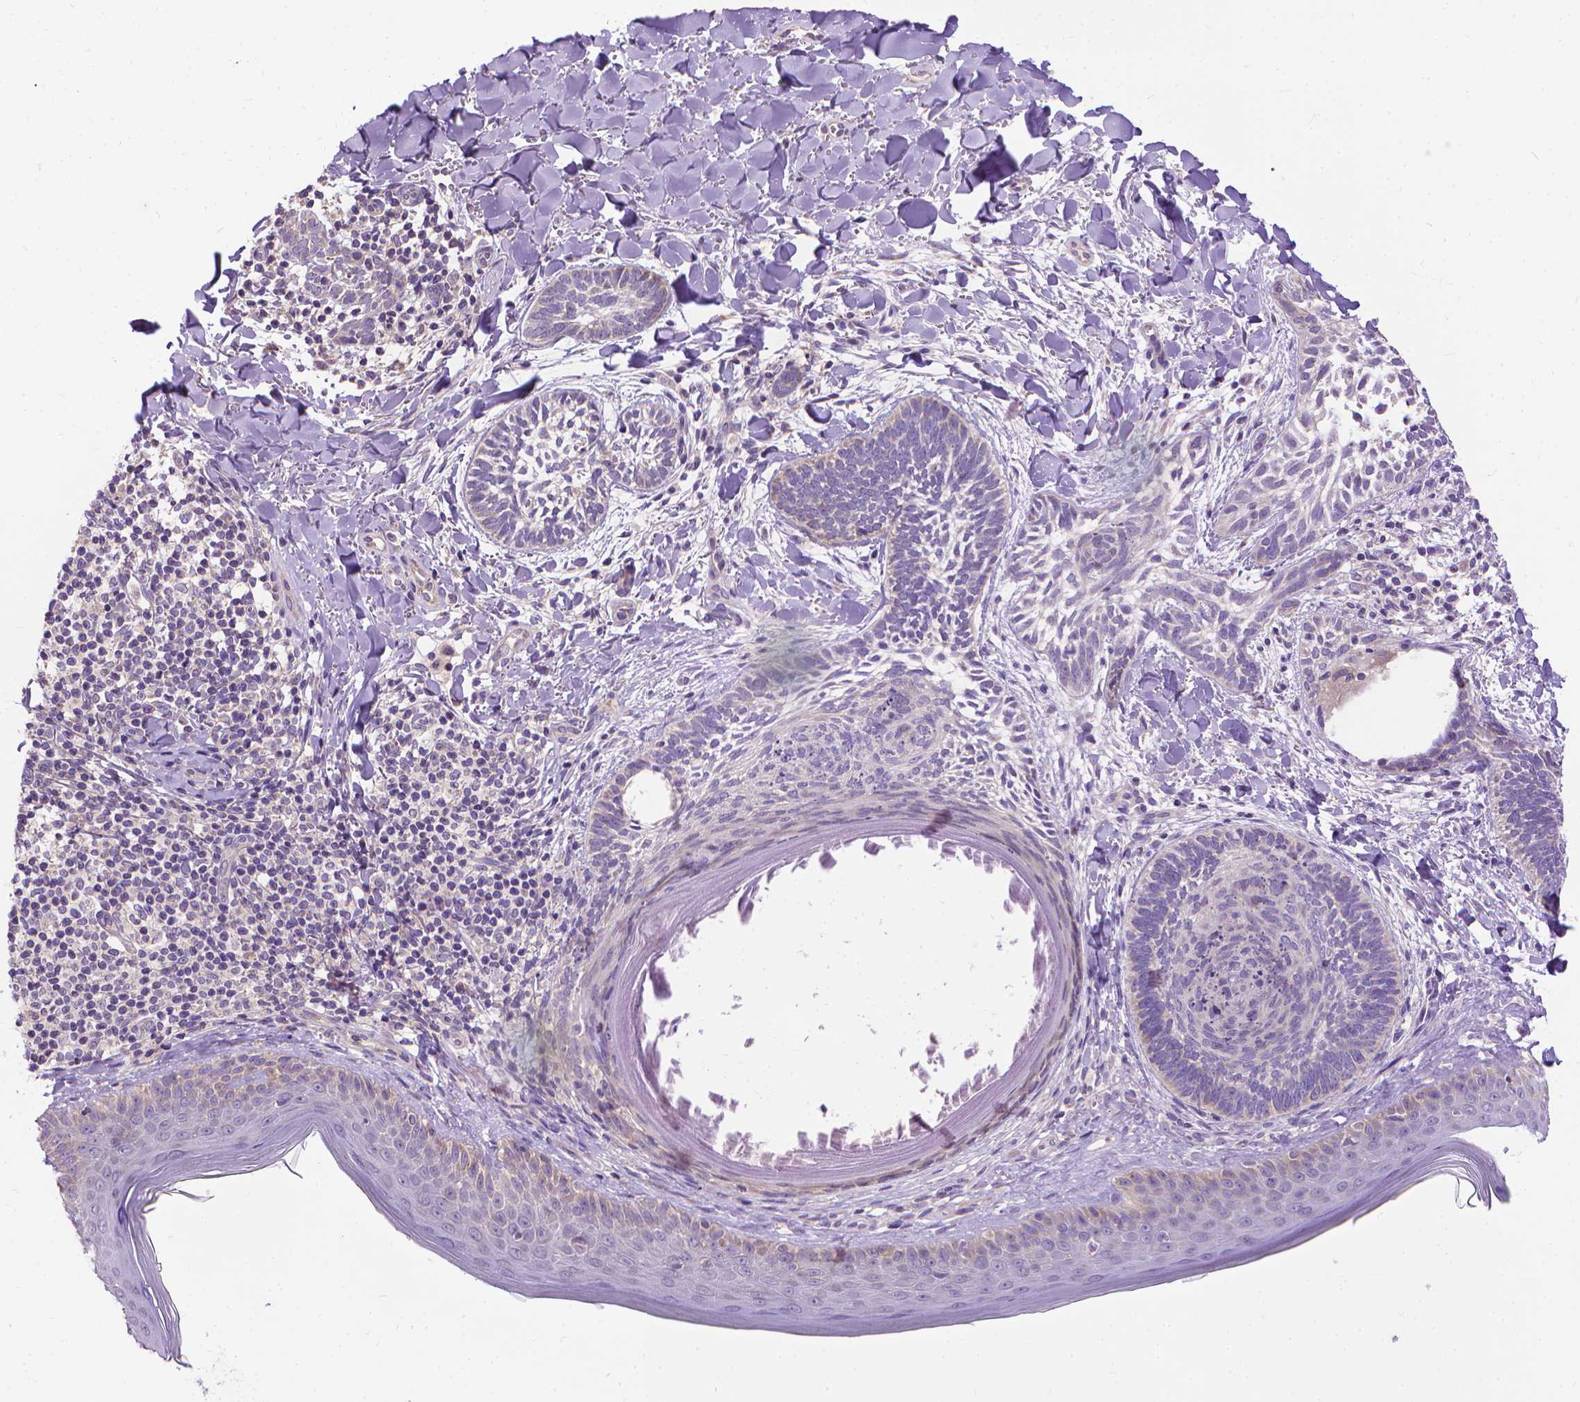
{"staining": {"intensity": "negative", "quantity": "none", "location": "none"}, "tissue": "skin cancer", "cell_type": "Tumor cells", "image_type": "cancer", "snomed": [{"axis": "morphology", "description": "Normal tissue, NOS"}, {"axis": "morphology", "description": "Basal cell carcinoma"}, {"axis": "topography", "description": "Skin"}], "caption": "High magnification brightfield microscopy of skin cancer stained with DAB (brown) and counterstained with hematoxylin (blue): tumor cells show no significant expression.", "gene": "SYN1", "patient": {"sex": "male", "age": 46}}